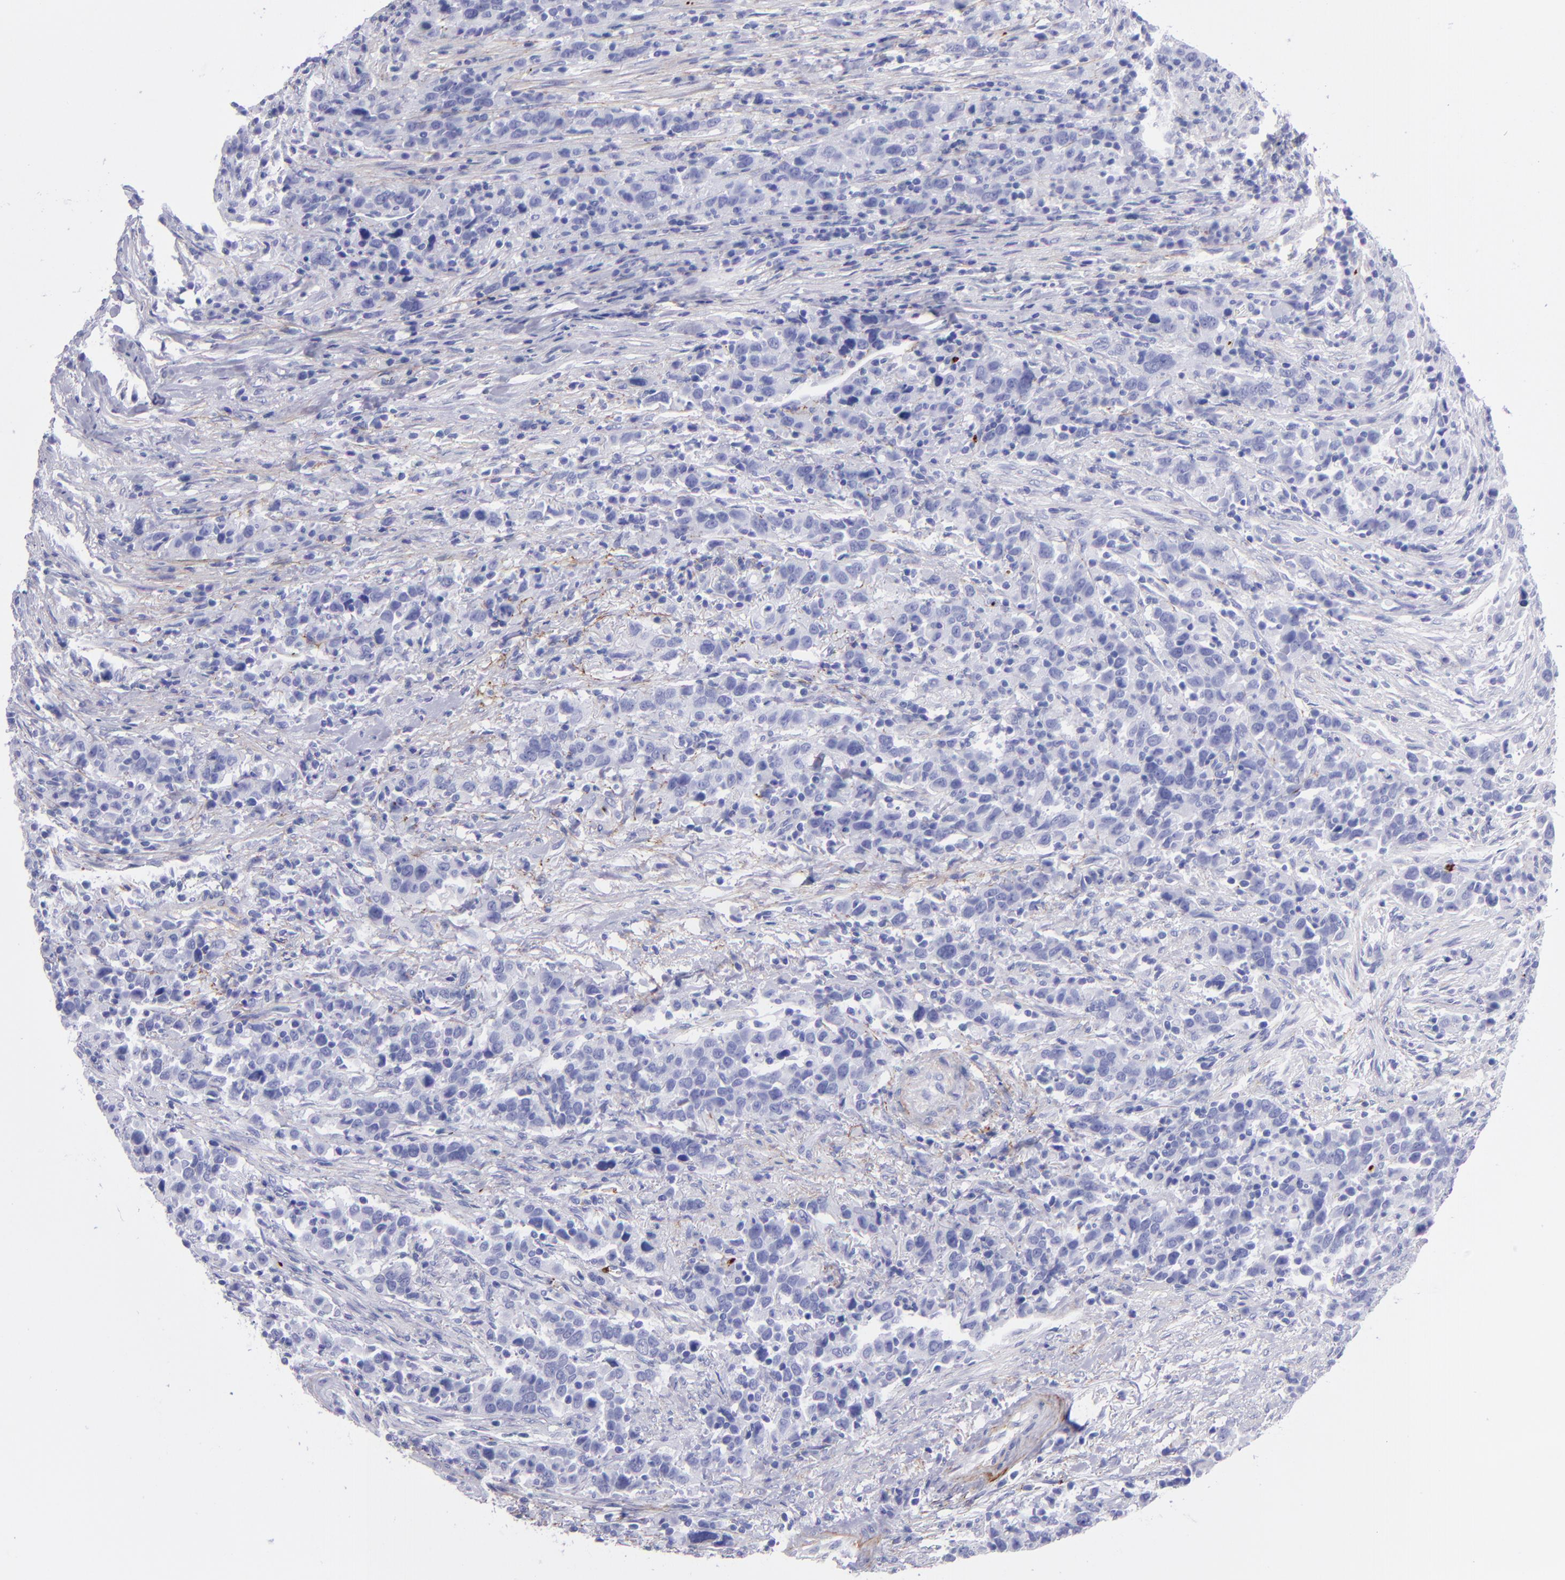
{"staining": {"intensity": "negative", "quantity": "none", "location": "none"}, "tissue": "urothelial cancer", "cell_type": "Tumor cells", "image_type": "cancer", "snomed": [{"axis": "morphology", "description": "Urothelial carcinoma, High grade"}, {"axis": "topography", "description": "Urinary bladder"}], "caption": "Urothelial cancer was stained to show a protein in brown. There is no significant staining in tumor cells.", "gene": "EFCAB13", "patient": {"sex": "male", "age": 61}}